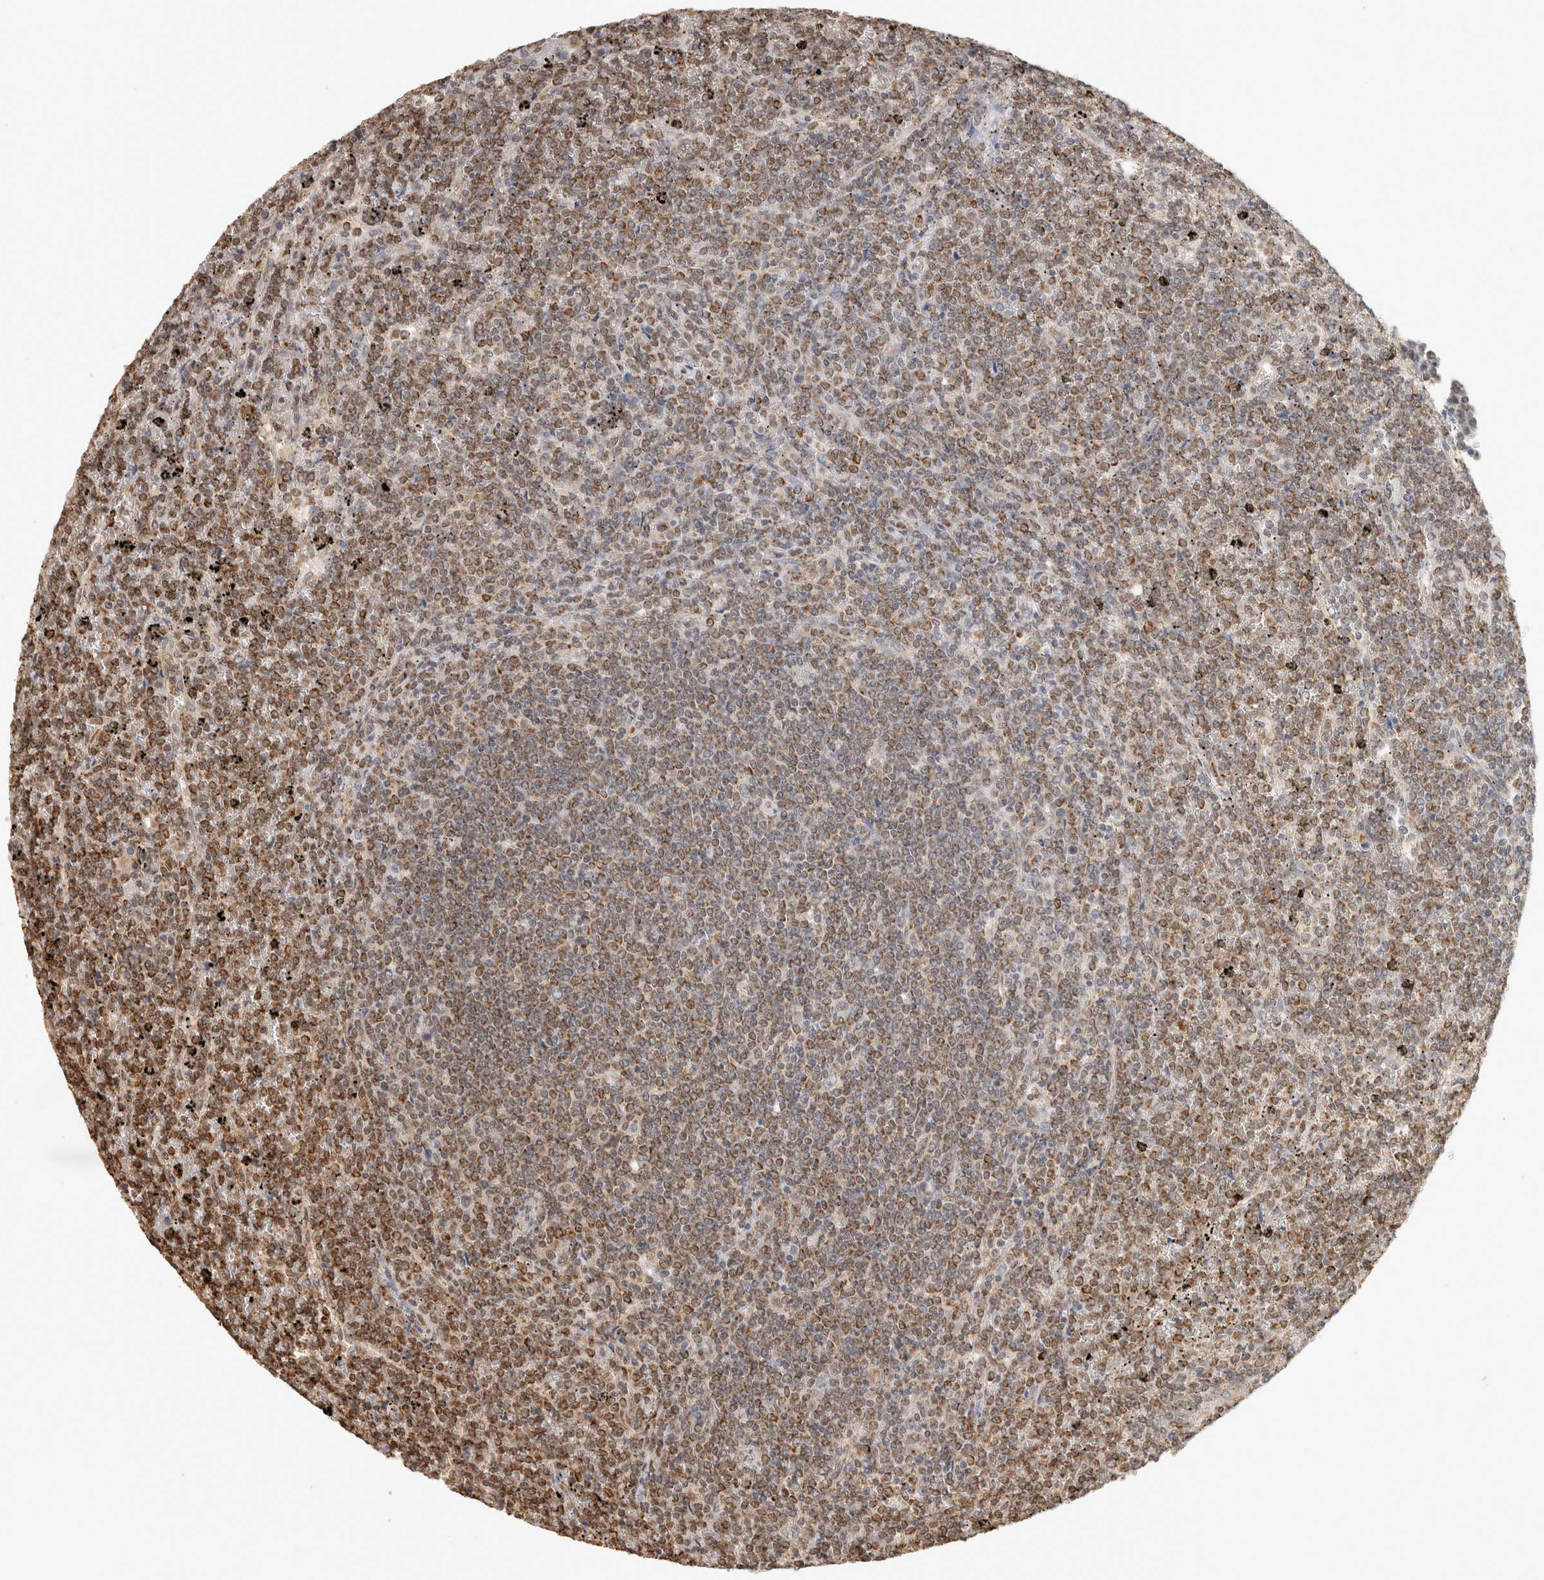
{"staining": {"intensity": "moderate", "quantity": ">75%", "location": "cytoplasmic/membranous"}, "tissue": "lymphoma", "cell_type": "Tumor cells", "image_type": "cancer", "snomed": [{"axis": "morphology", "description": "Malignant lymphoma, non-Hodgkin's type, Low grade"}, {"axis": "topography", "description": "Spleen"}], "caption": "Immunohistochemical staining of low-grade malignant lymphoma, non-Hodgkin's type demonstrates medium levels of moderate cytoplasmic/membranous staining in about >75% of tumor cells.", "gene": "BNIP3L", "patient": {"sex": "female", "age": 19}}